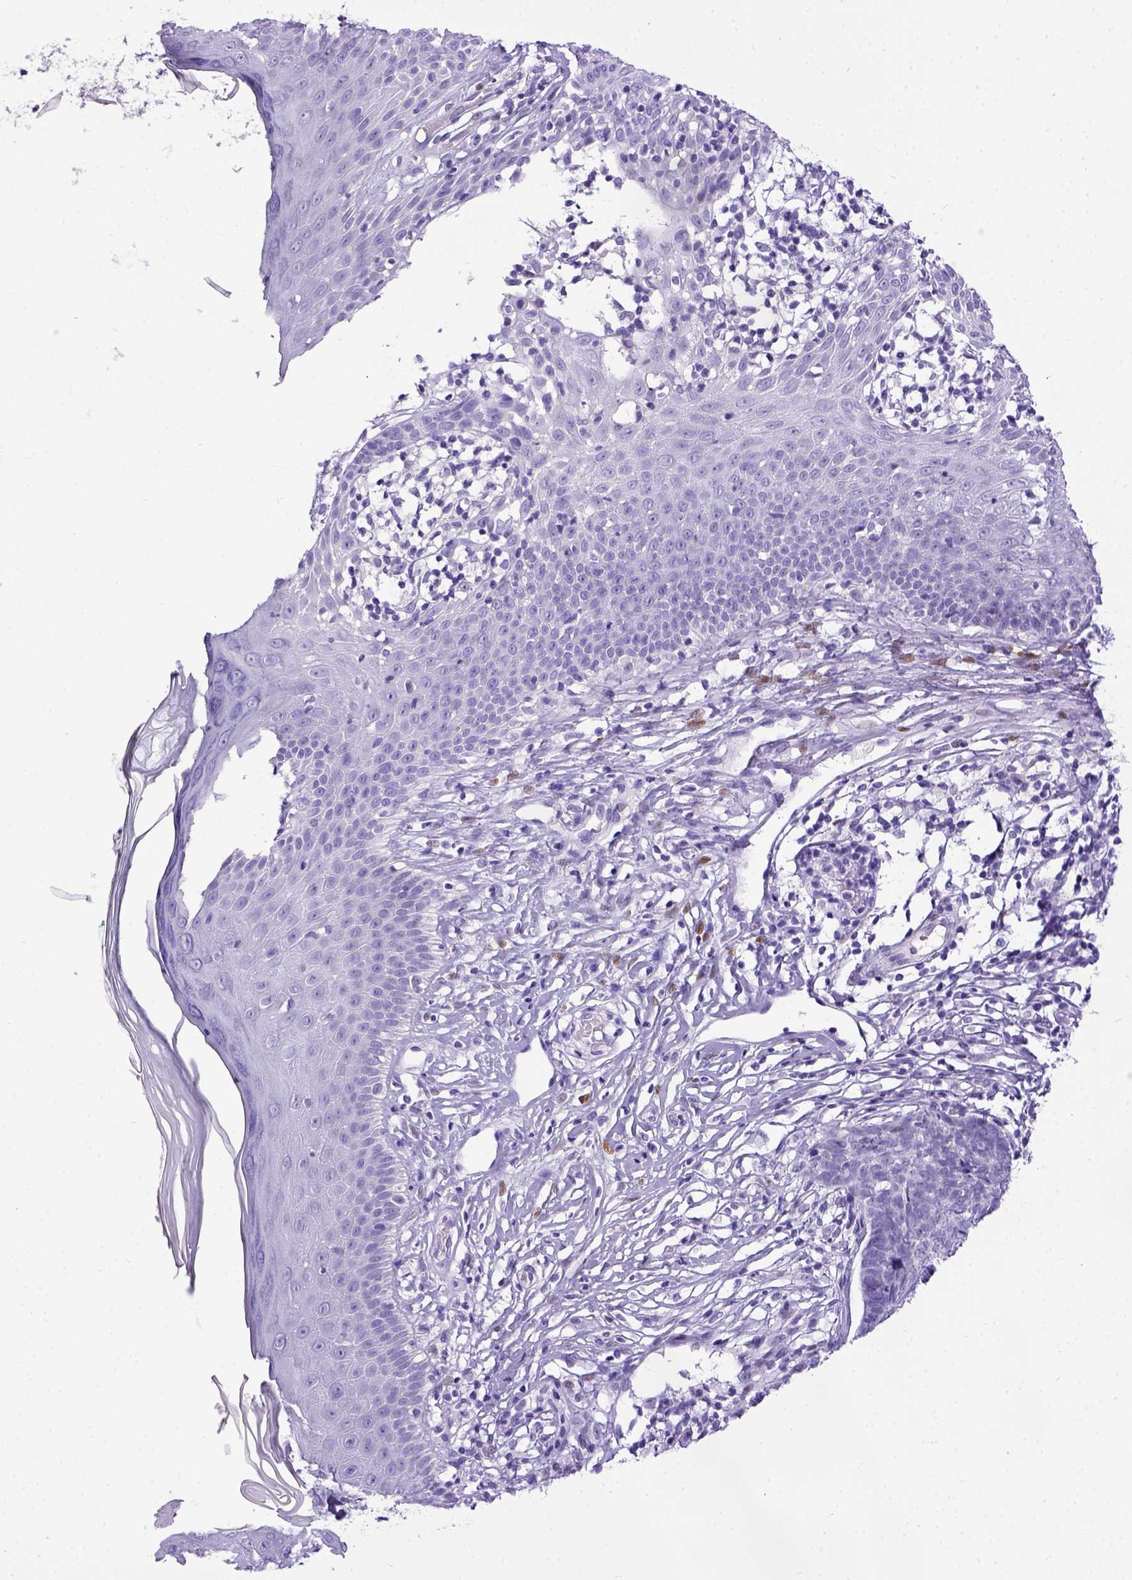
{"staining": {"intensity": "negative", "quantity": "none", "location": "none"}, "tissue": "skin cancer", "cell_type": "Tumor cells", "image_type": "cancer", "snomed": [{"axis": "morphology", "description": "Basal cell carcinoma"}, {"axis": "topography", "description": "Skin"}], "caption": "Skin cancer stained for a protein using IHC exhibits no expression tumor cells.", "gene": "ESR1", "patient": {"sex": "male", "age": 85}}